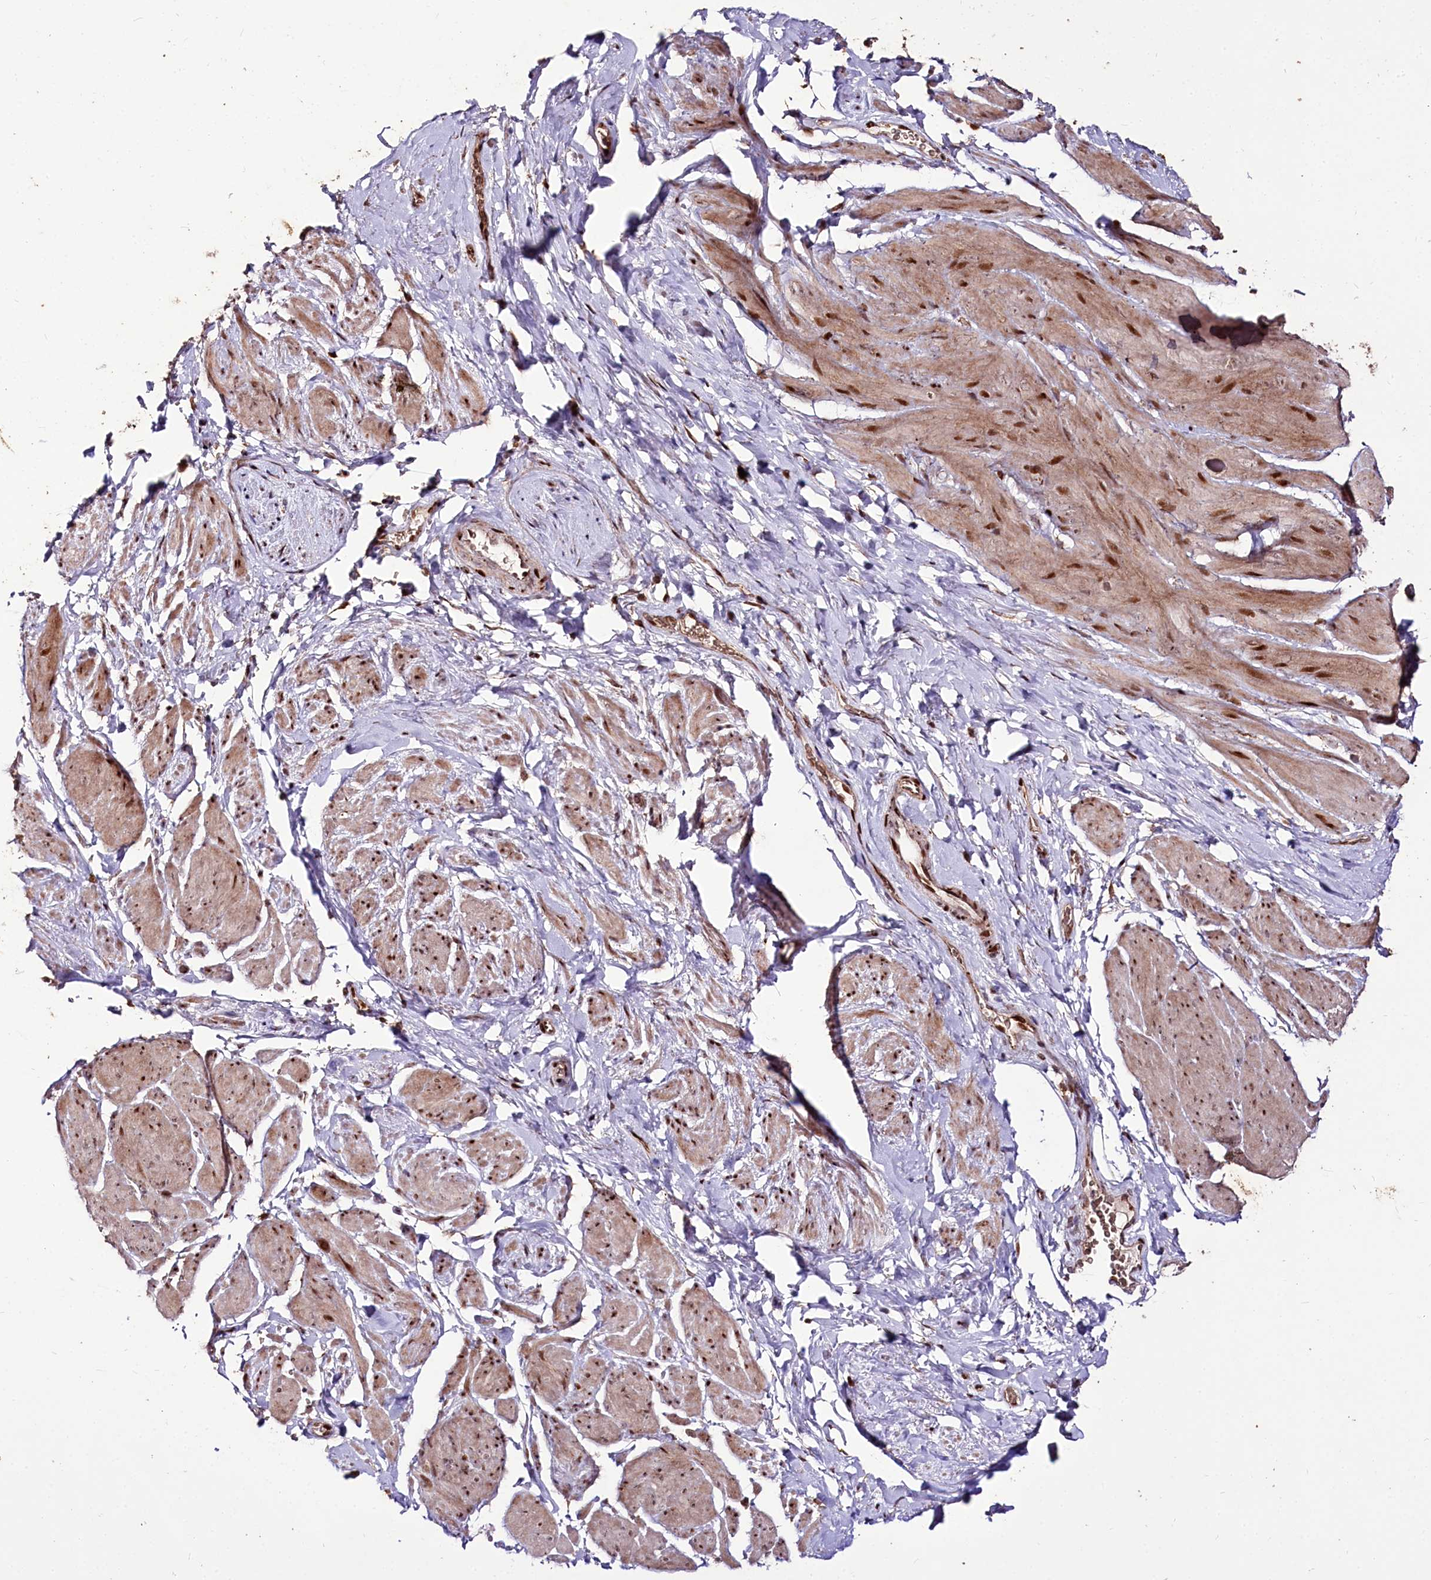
{"staining": {"intensity": "moderate", "quantity": ">75%", "location": "cytoplasmic/membranous,nuclear"}, "tissue": "smooth muscle", "cell_type": "Smooth muscle cells", "image_type": "normal", "snomed": [{"axis": "morphology", "description": "Normal tissue, NOS"}, {"axis": "topography", "description": "Smooth muscle"}, {"axis": "topography", "description": "Peripheral nerve tissue"}], "caption": "Immunohistochemical staining of normal smooth muscle exhibits medium levels of moderate cytoplasmic/membranous,nuclear staining in about >75% of smooth muscle cells.", "gene": "CARD19", "patient": {"sex": "male", "age": 69}}